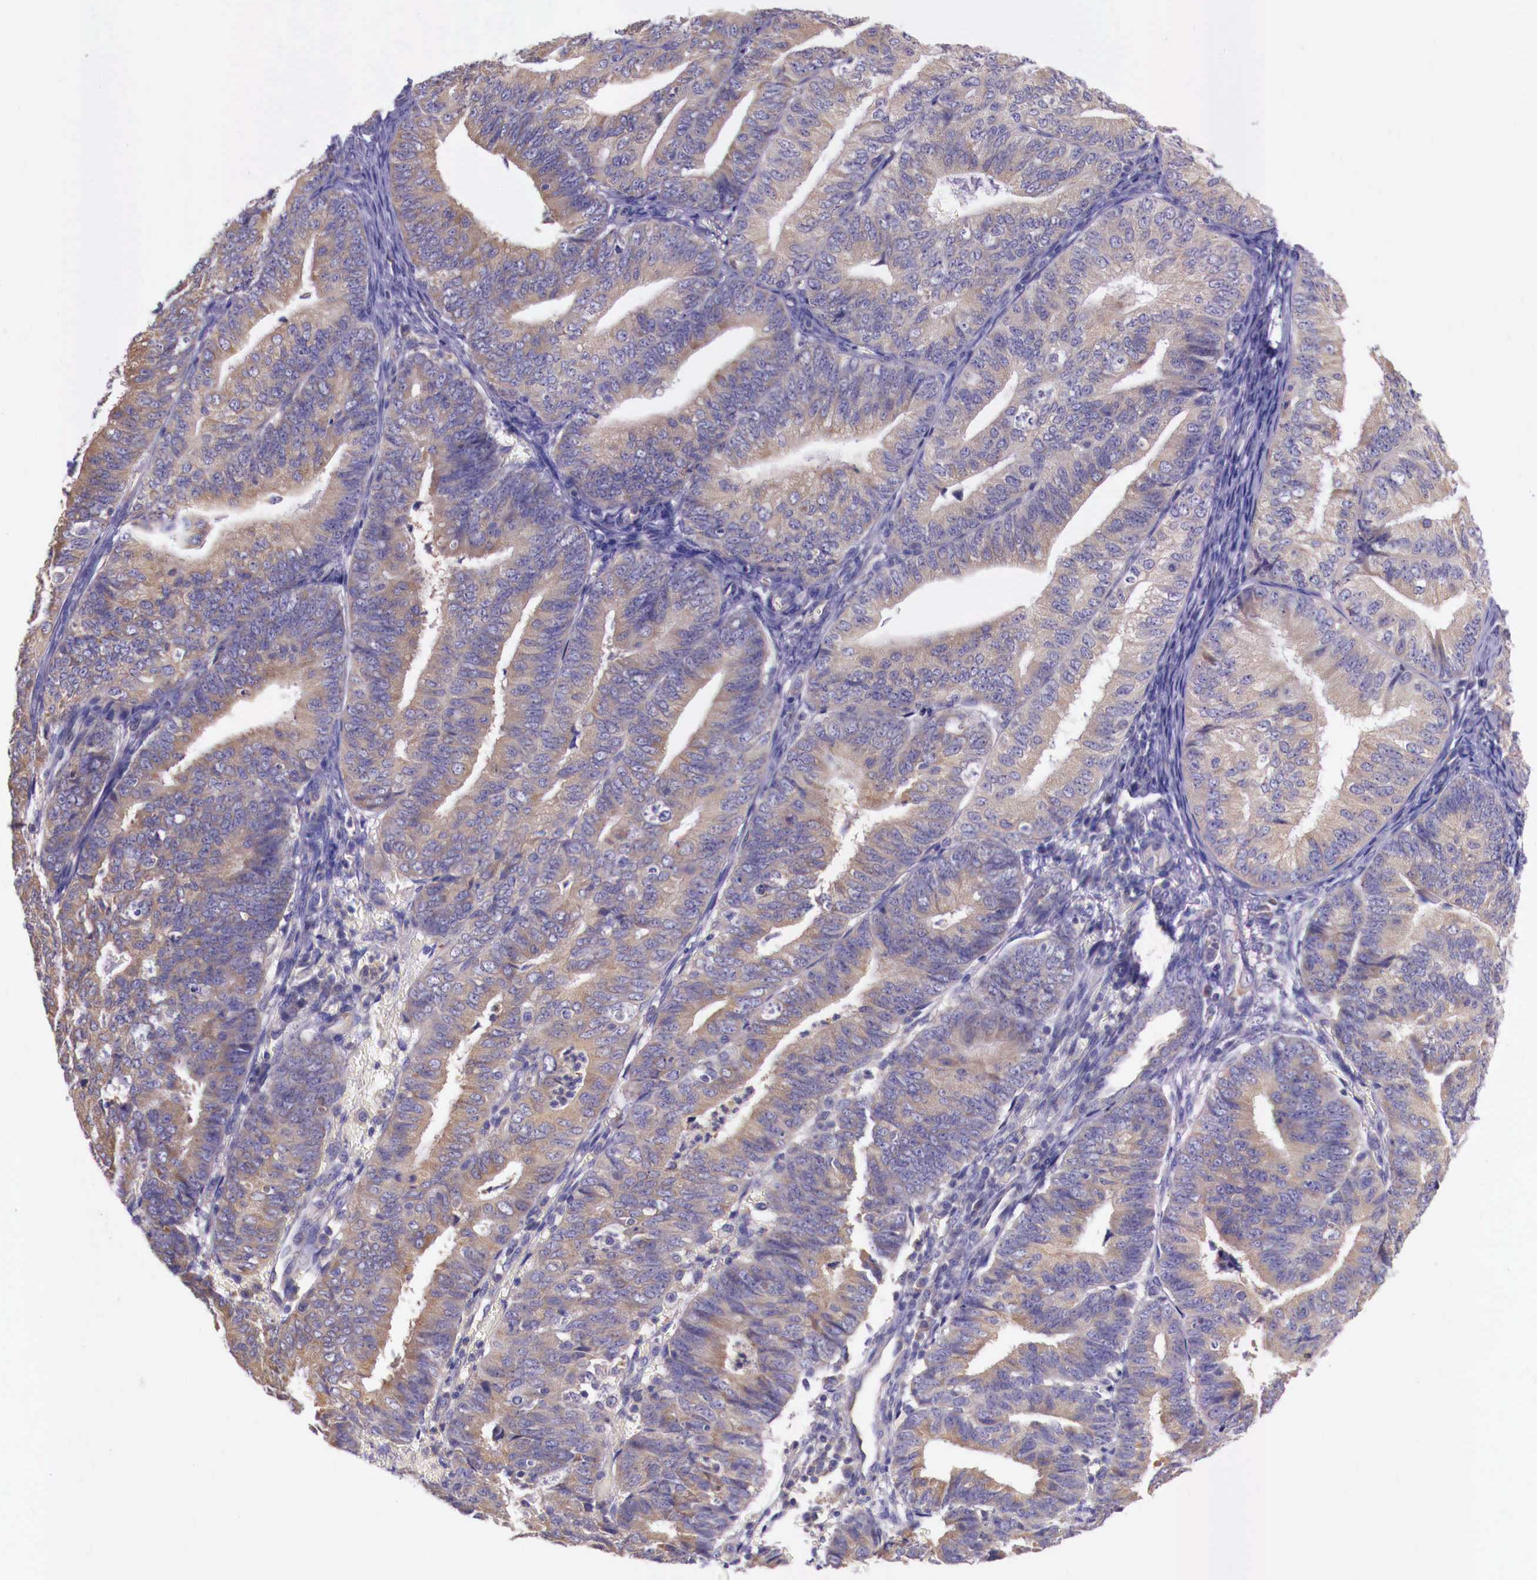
{"staining": {"intensity": "weak", "quantity": ">75%", "location": "cytoplasmic/membranous"}, "tissue": "endometrial cancer", "cell_type": "Tumor cells", "image_type": "cancer", "snomed": [{"axis": "morphology", "description": "Adenocarcinoma, NOS"}, {"axis": "topography", "description": "Endometrium"}], "caption": "Protein analysis of endometrial adenocarcinoma tissue shows weak cytoplasmic/membranous positivity in about >75% of tumor cells.", "gene": "GRIPAP1", "patient": {"sex": "female", "age": 66}}